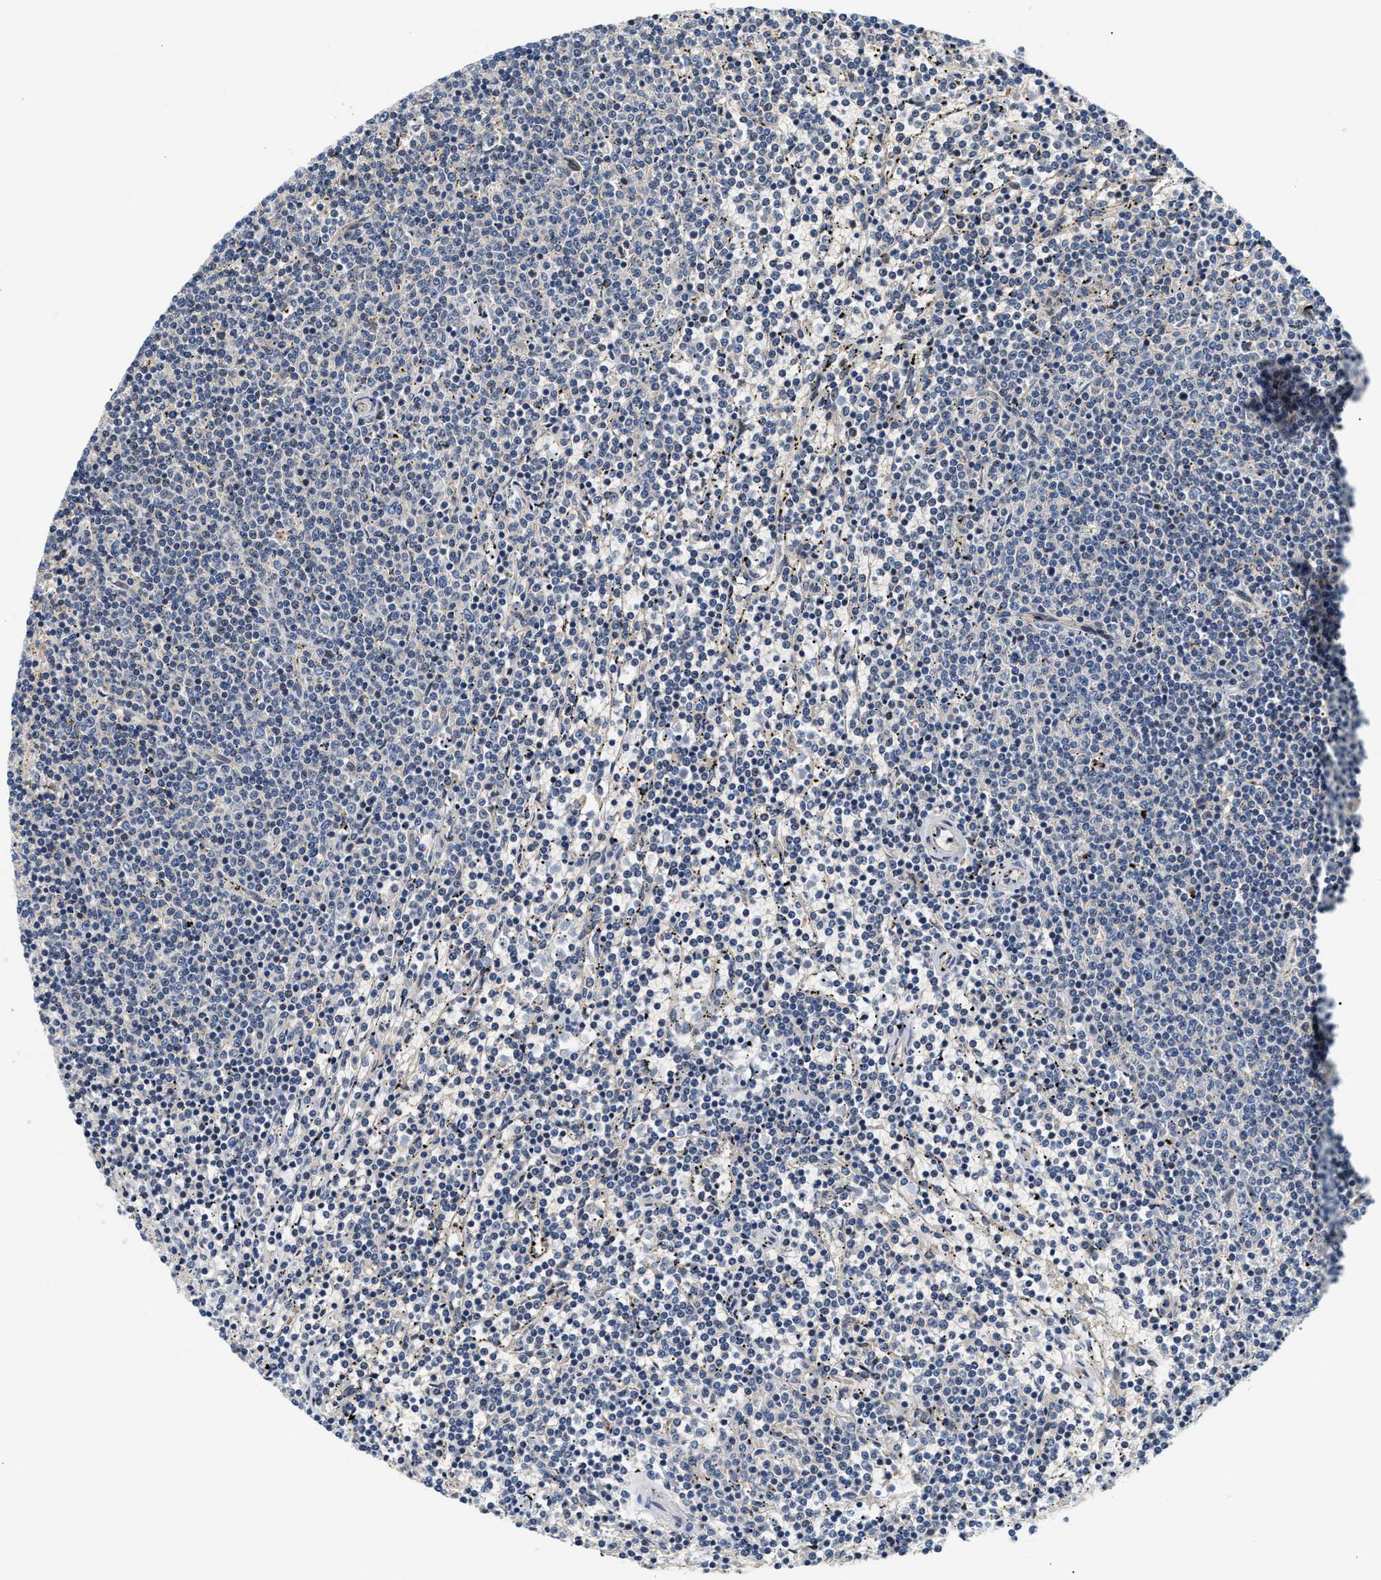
{"staining": {"intensity": "negative", "quantity": "none", "location": "none"}, "tissue": "lymphoma", "cell_type": "Tumor cells", "image_type": "cancer", "snomed": [{"axis": "morphology", "description": "Malignant lymphoma, non-Hodgkin's type, Low grade"}, {"axis": "topography", "description": "Spleen"}], "caption": "Lymphoma was stained to show a protein in brown. There is no significant expression in tumor cells.", "gene": "TNIP2", "patient": {"sex": "female", "age": 50}}